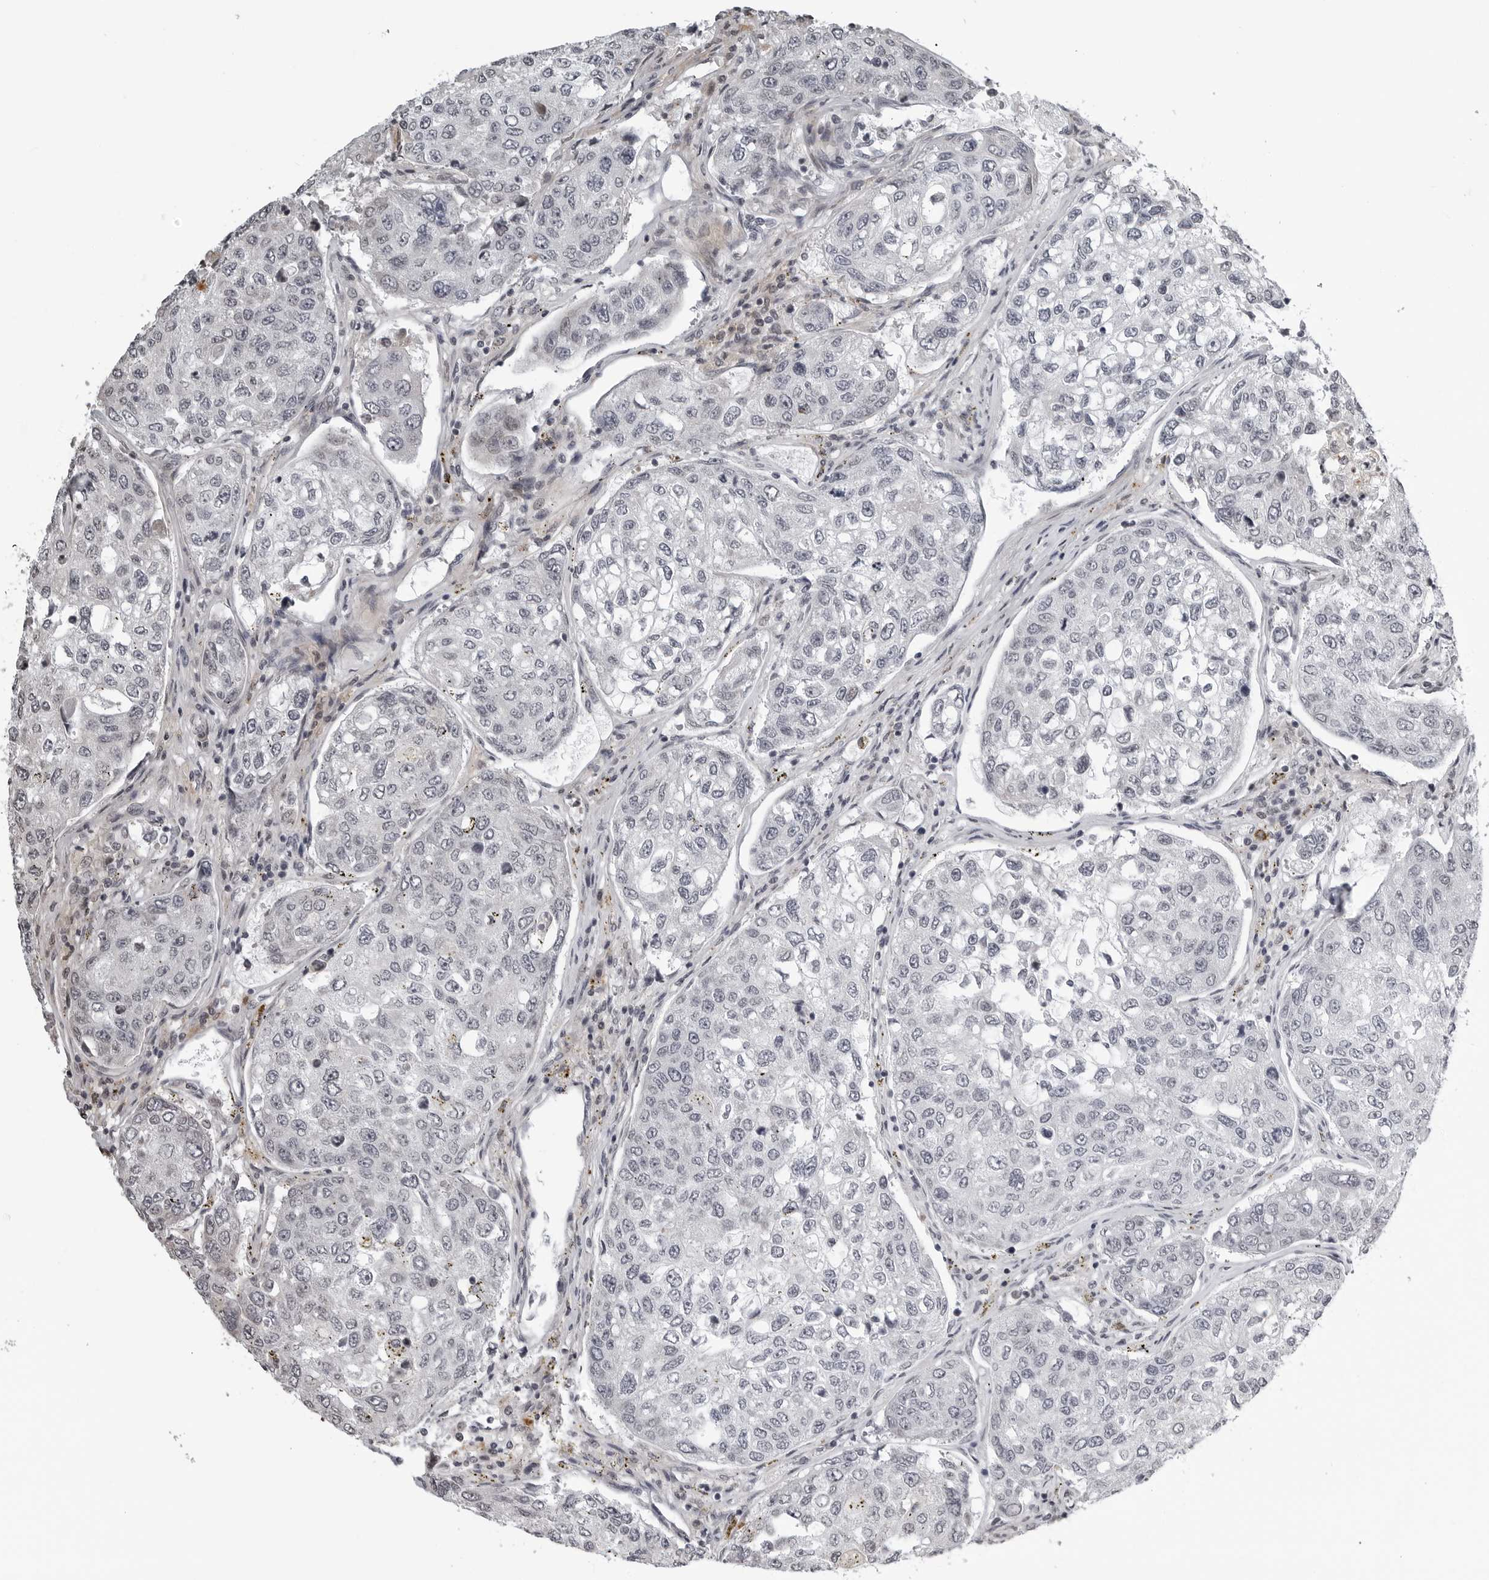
{"staining": {"intensity": "negative", "quantity": "none", "location": "none"}, "tissue": "urothelial cancer", "cell_type": "Tumor cells", "image_type": "cancer", "snomed": [{"axis": "morphology", "description": "Urothelial carcinoma, High grade"}, {"axis": "topography", "description": "Lymph node"}, {"axis": "topography", "description": "Urinary bladder"}], "caption": "High power microscopy image of an immunohistochemistry histopathology image of urothelial cancer, revealing no significant positivity in tumor cells.", "gene": "CXCR5", "patient": {"sex": "male", "age": 51}}